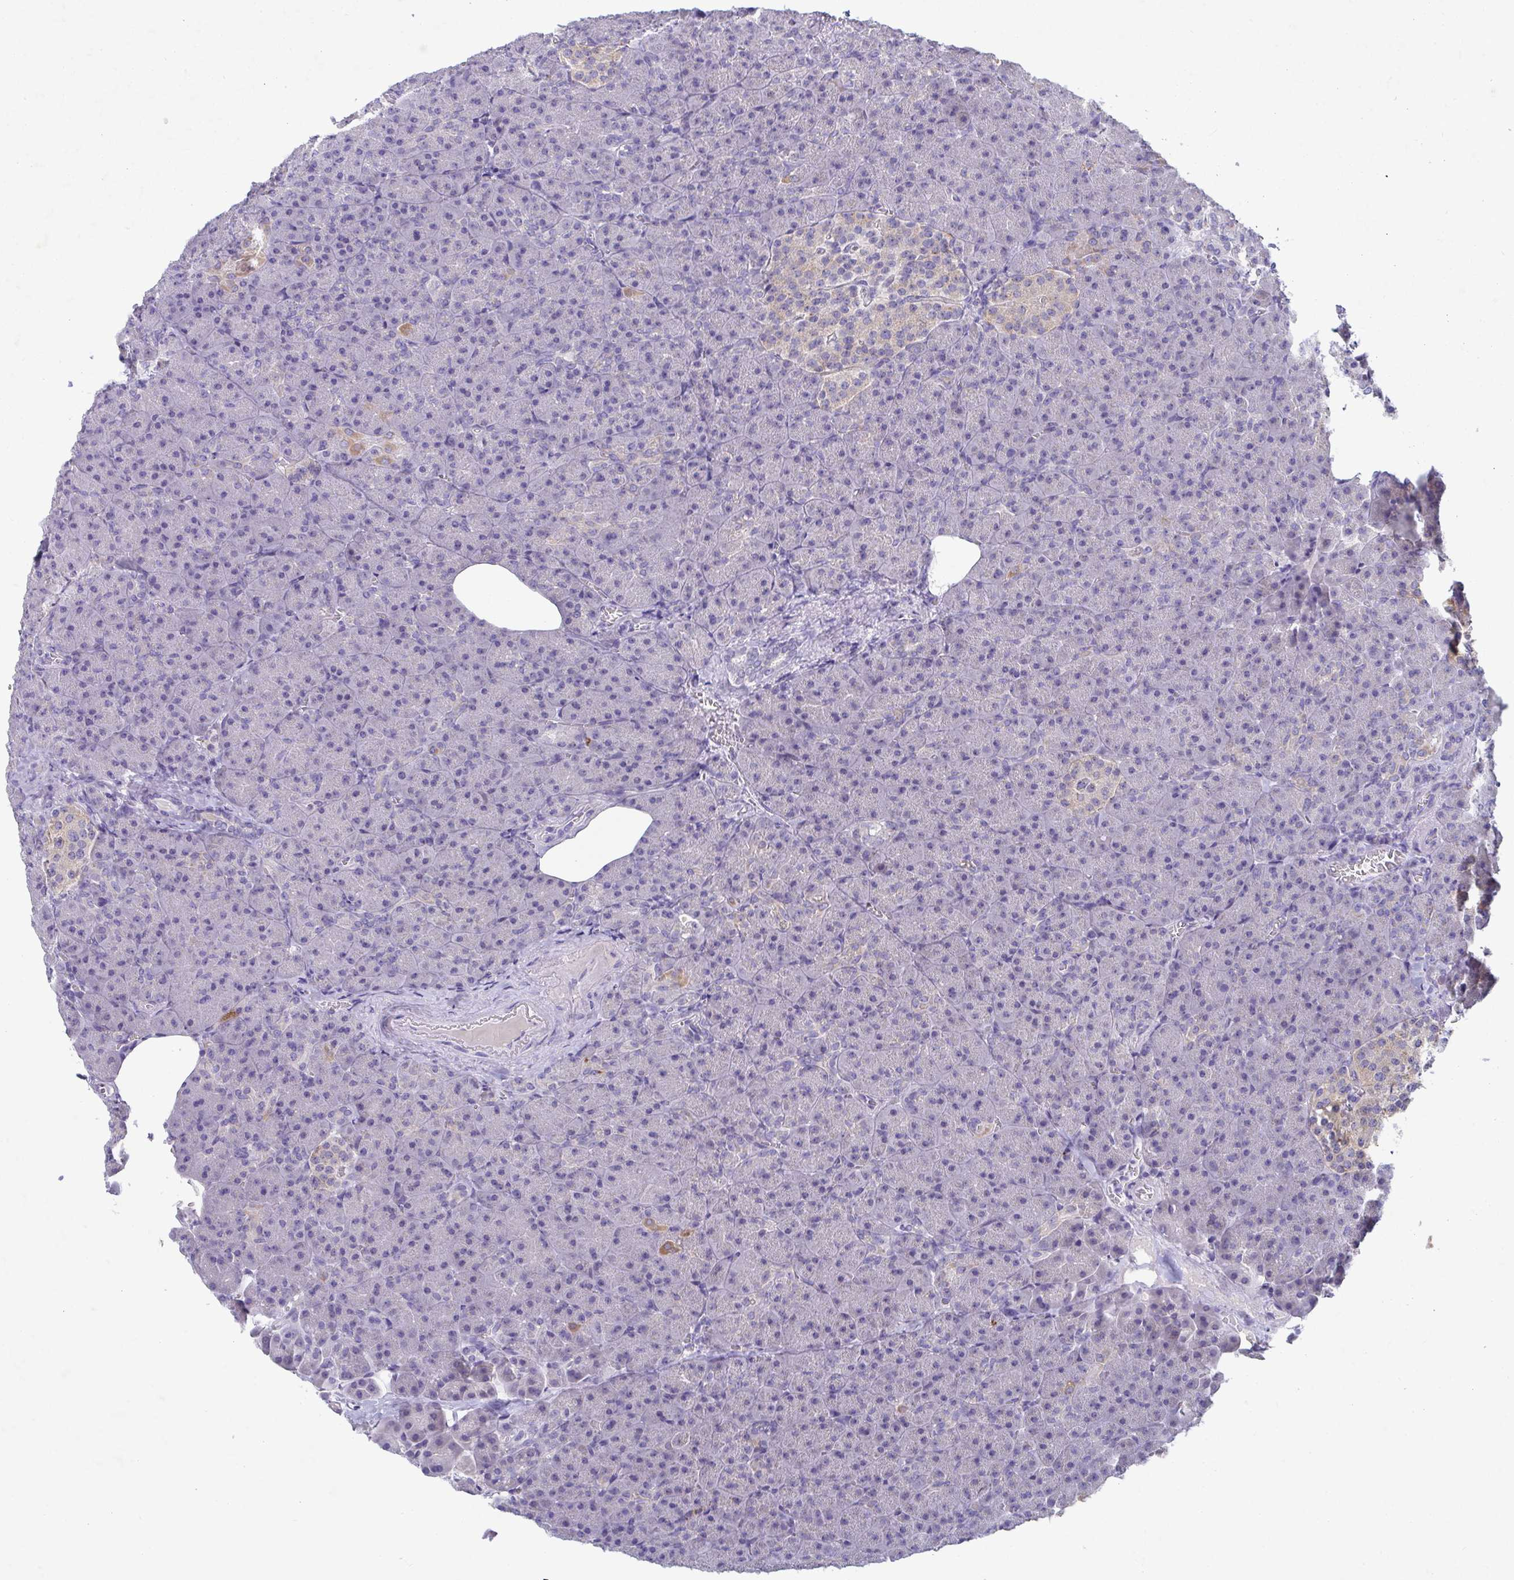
{"staining": {"intensity": "moderate", "quantity": "<25%", "location": "cytoplasmic/membranous"}, "tissue": "pancreas", "cell_type": "Exocrine glandular cells", "image_type": "normal", "snomed": [{"axis": "morphology", "description": "Normal tissue, NOS"}, {"axis": "topography", "description": "Pancreas"}], "caption": "Moderate cytoplasmic/membranous positivity for a protein is appreciated in approximately <25% of exocrine glandular cells of unremarkable pancreas using immunohistochemistry.", "gene": "GALNT13", "patient": {"sex": "female", "age": 74}}